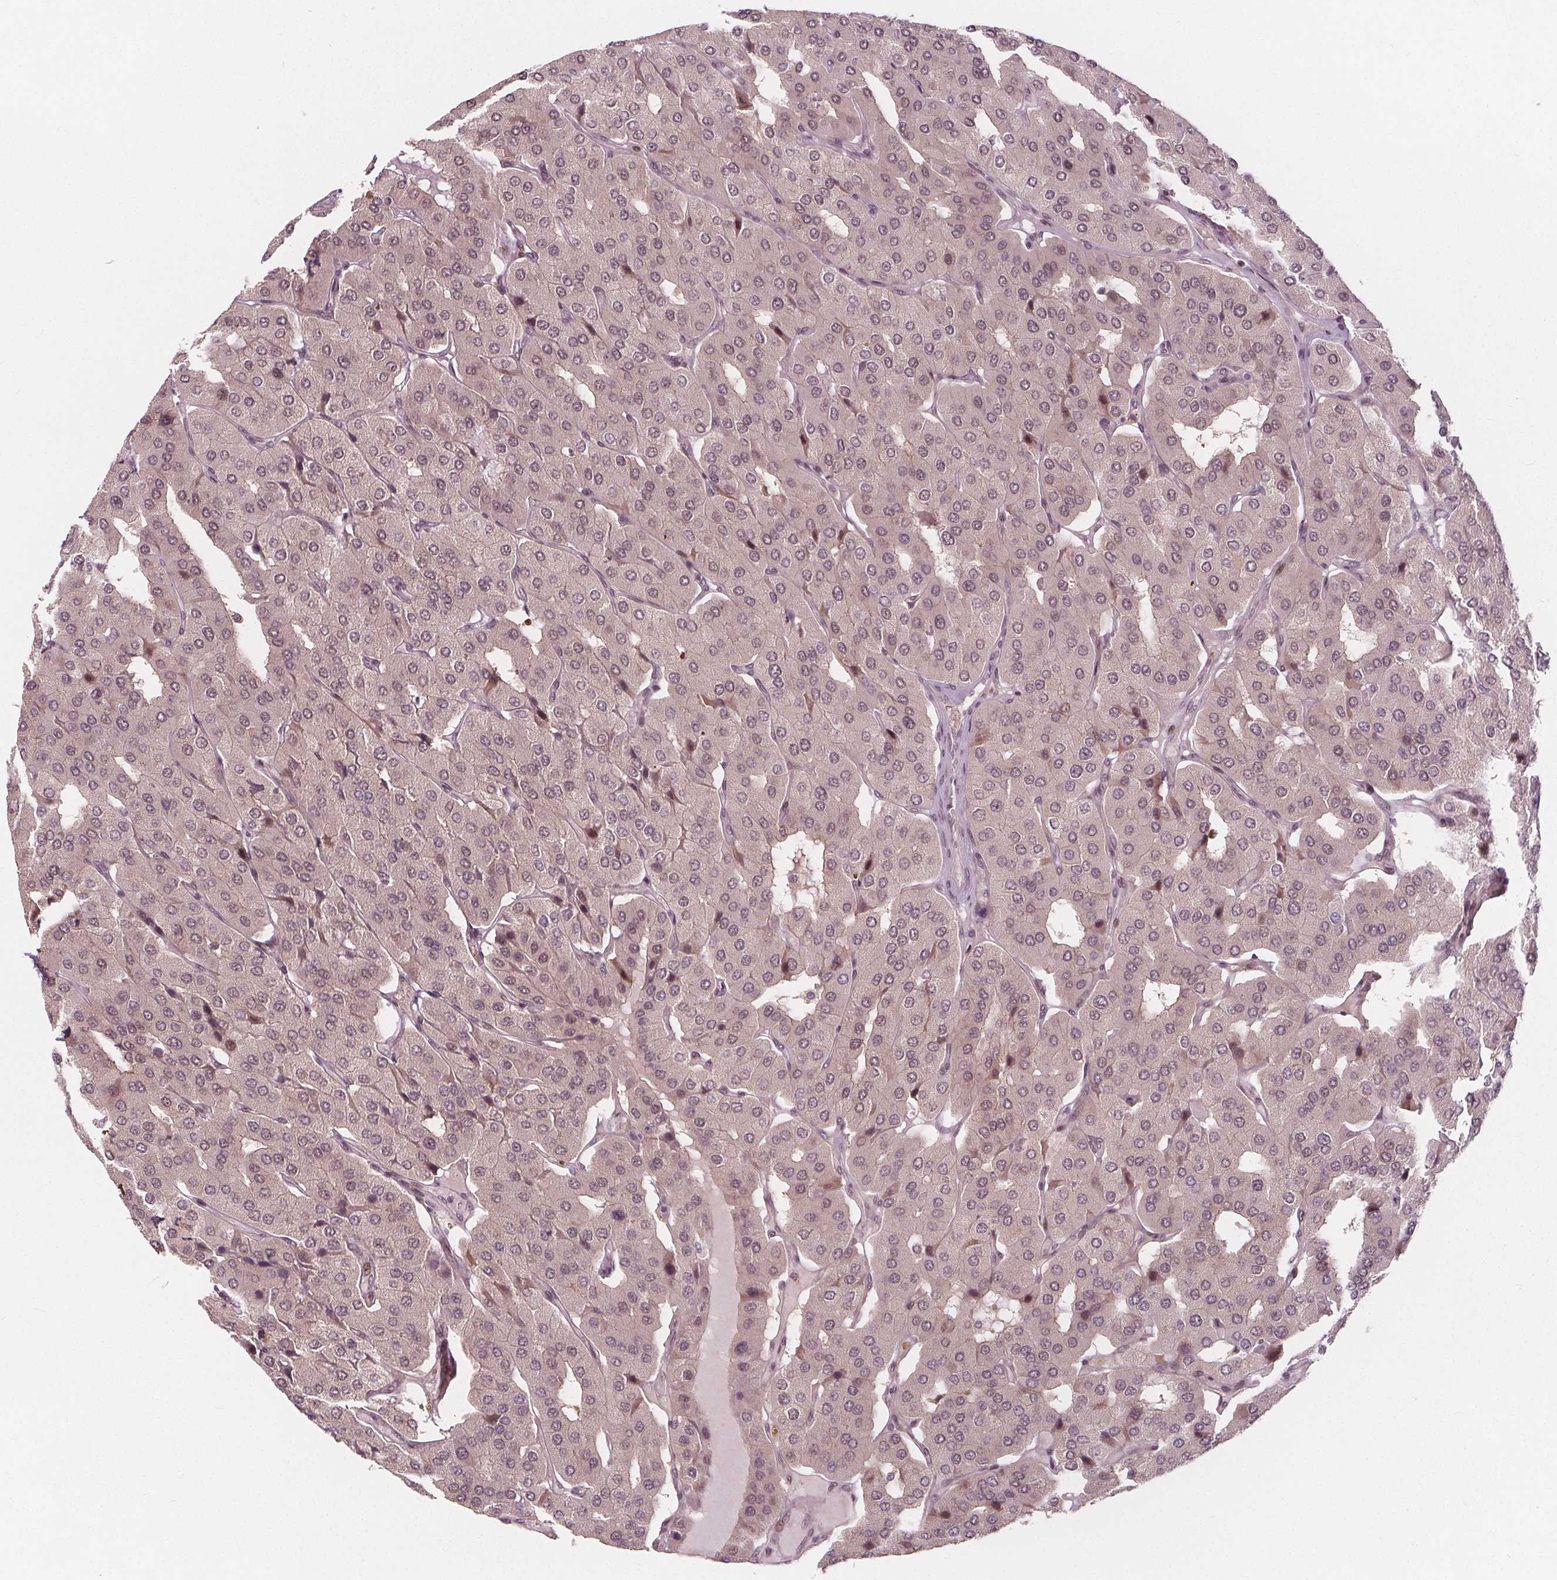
{"staining": {"intensity": "moderate", "quantity": "<25%", "location": "nuclear"}, "tissue": "parathyroid gland", "cell_type": "Glandular cells", "image_type": "normal", "snomed": [{"axis": "morphology", "description": "Normal tissue, NOS"}, {"axis": "morphology", "description": "Adenoma, NOS"}, {"axis": "topography", "description": "Parathyroid gland"}], "caption": "Parathyroid gland stained for a protein (brown) displays moderate nuclear positive staining in approximately <25% of glandular cells.", "gene": "AKT1S1", "patient": {"sex": "female", "age": 86}}